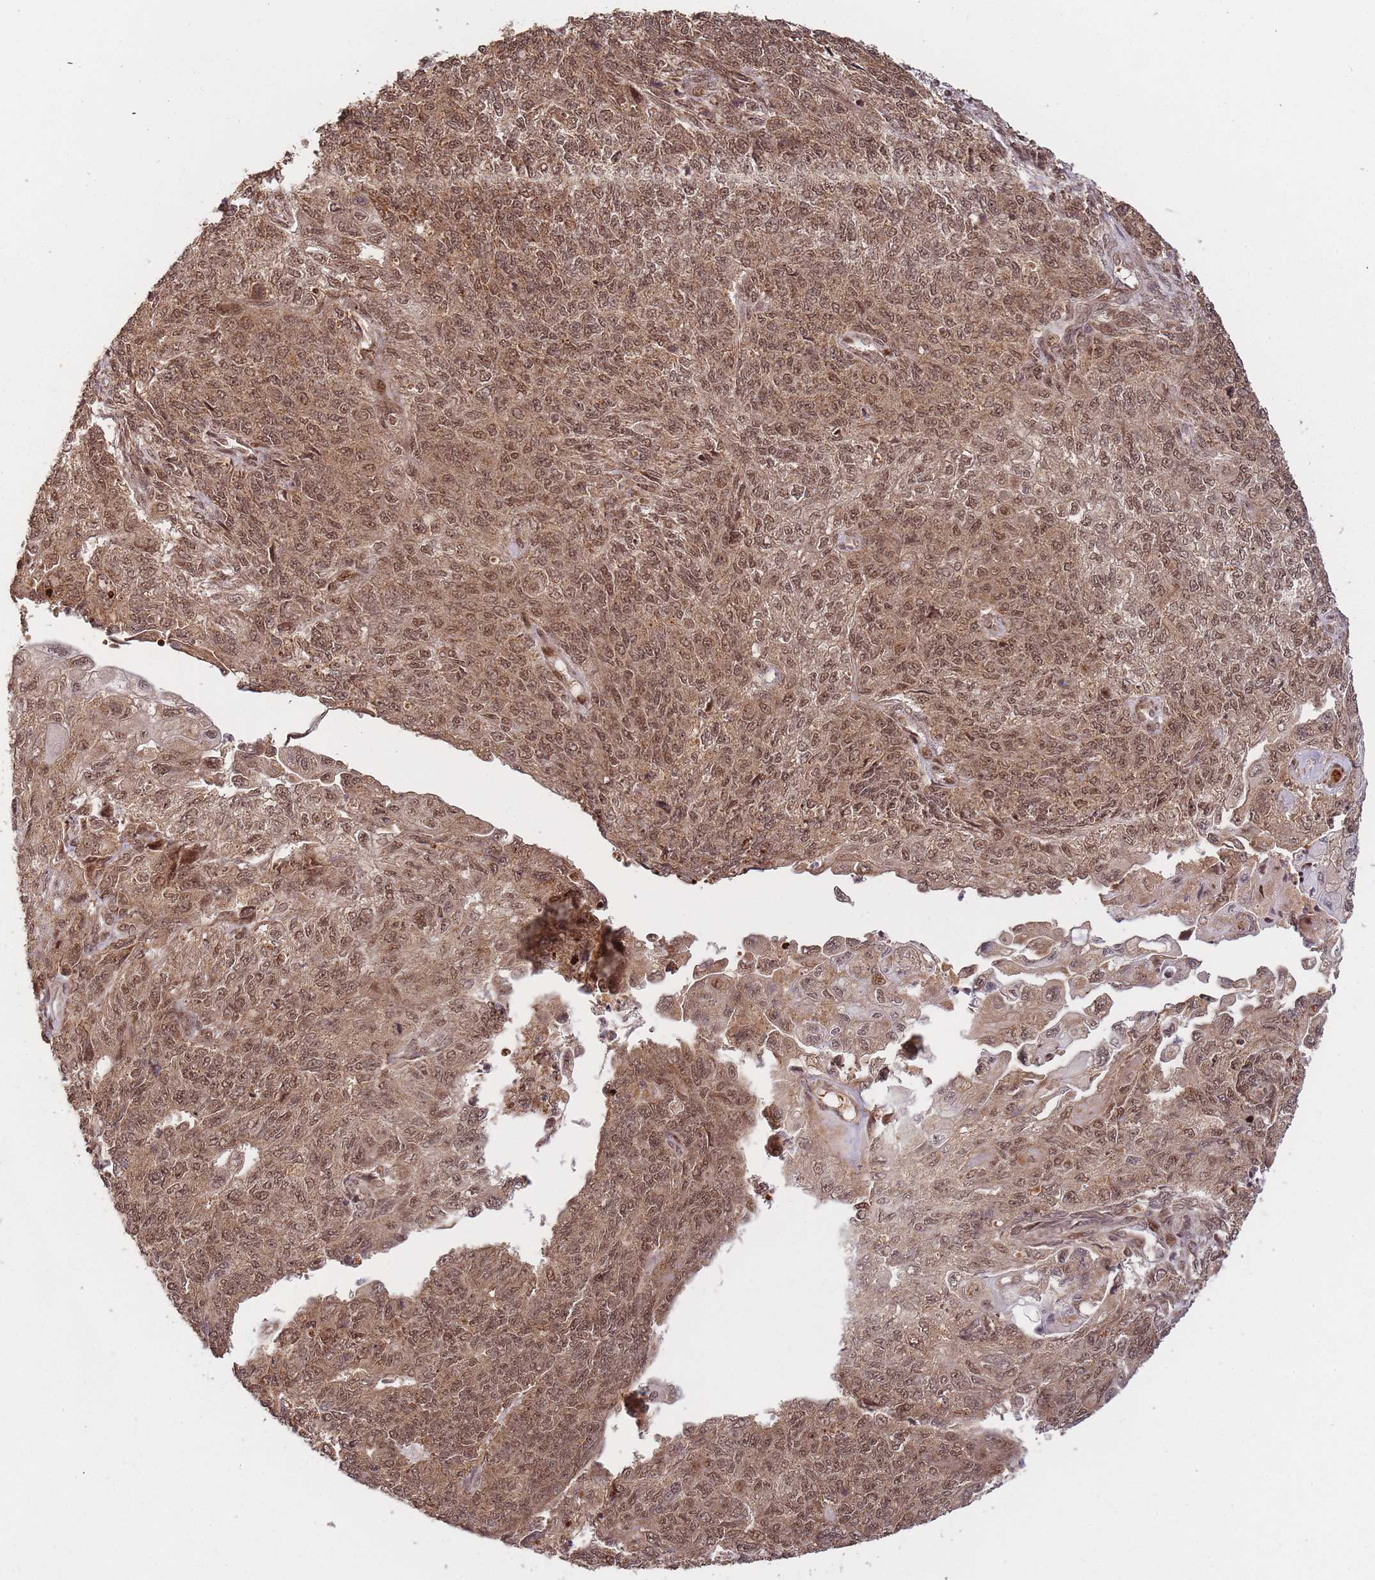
{"staining": {"intensity": "moderate", "quantity": ">75%", "location": "cytoplasmic/membranous,nuclear"}, "tissue": "endometrial cancer", "cell_type": "Tumor cells", "image_type": "cancer", "snomed": [{"axis": "morphology", "description": "Adenocarcinoma, NOS"}, {"axis": "topography", "description": "Endometrium"}], "caption": "The immunohistochemical stain labels moderate cytoplasmic/membranous and nuclear expression in tumor cells of endometrial adenocarcinoma tissue.", "gene": "ZNF497", "patient": {"sex": "female", "age": 32}}